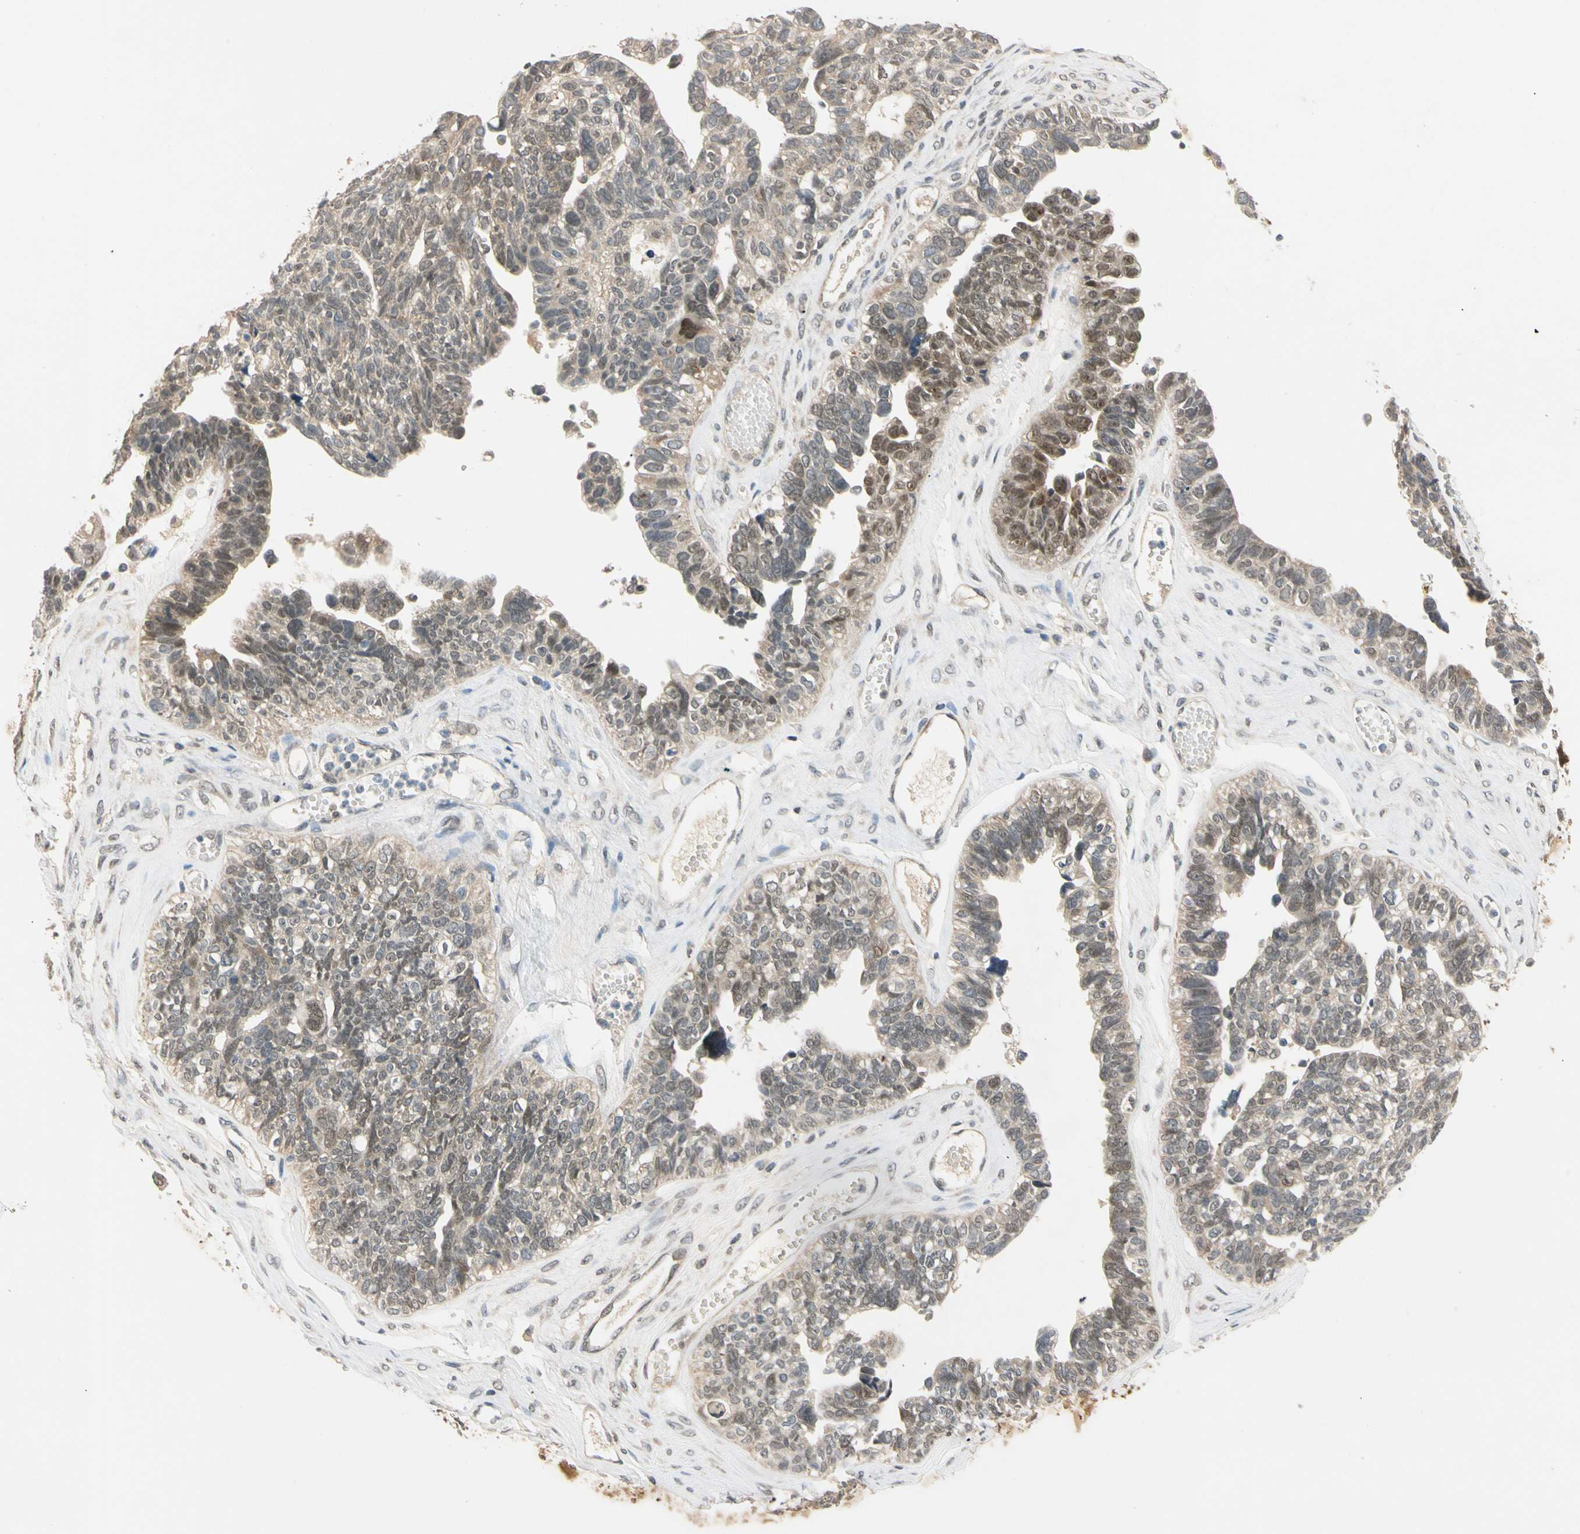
{"staining": {"intensity": "moderate", "quantity": "25%-75%", "location": "cytoplasmic/membranous,nuclear"}, "tissue": "ovarian cancer", "cell_type": "Tumor cells", "image_type": "cancer", "snomed": [{"axis": "morphology", "description": "Cystadenocarcinoma, serous, NOS"}, {"axis": "topography", "description": "Ovary"}], "caption": "Ovarian serous cystadenocarcinoma was stained to show a protein in brown. There is medium levels of moderate cytoplasmic/membranous and nuclear staining in approximately 25%-75% of tumor cells.", "gene": "RIOX2", "patient": {"sex": "female", "age": 79}}